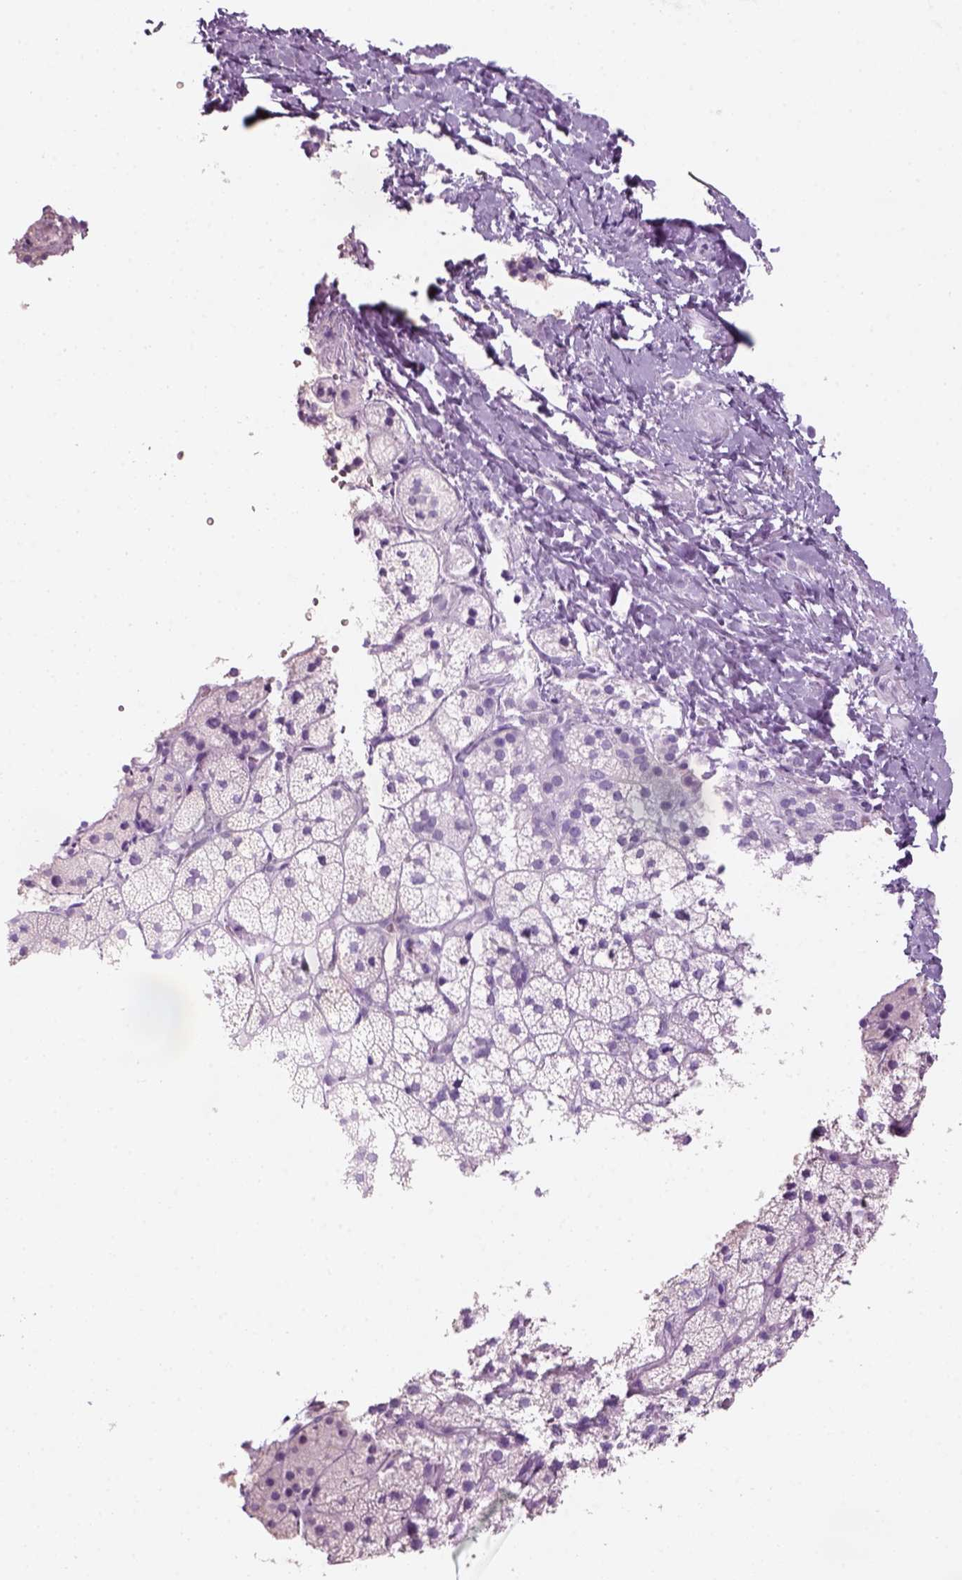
{"staining": {"intensity": "negative", "quantity": "none", "location": "none"}, "tissue": "adrenal gland", "cell_type": "Glandular cells", "image_type": "normal", "snomed": [{"axis": "morphology", "description": "Normal tissue, NOS"}, {"axis": "topography", "description": "Adrenal gland"}], "caption": "The histopathology image displays no staining of glandular cells in benign adrenal gland. (Stains: DAB IHC with hematoxylin counter stain, Microscopy: brightfield microscopy at high magnification).", "gene": "KRTAP11", "patient": {"sex": "male", "age": 53}}